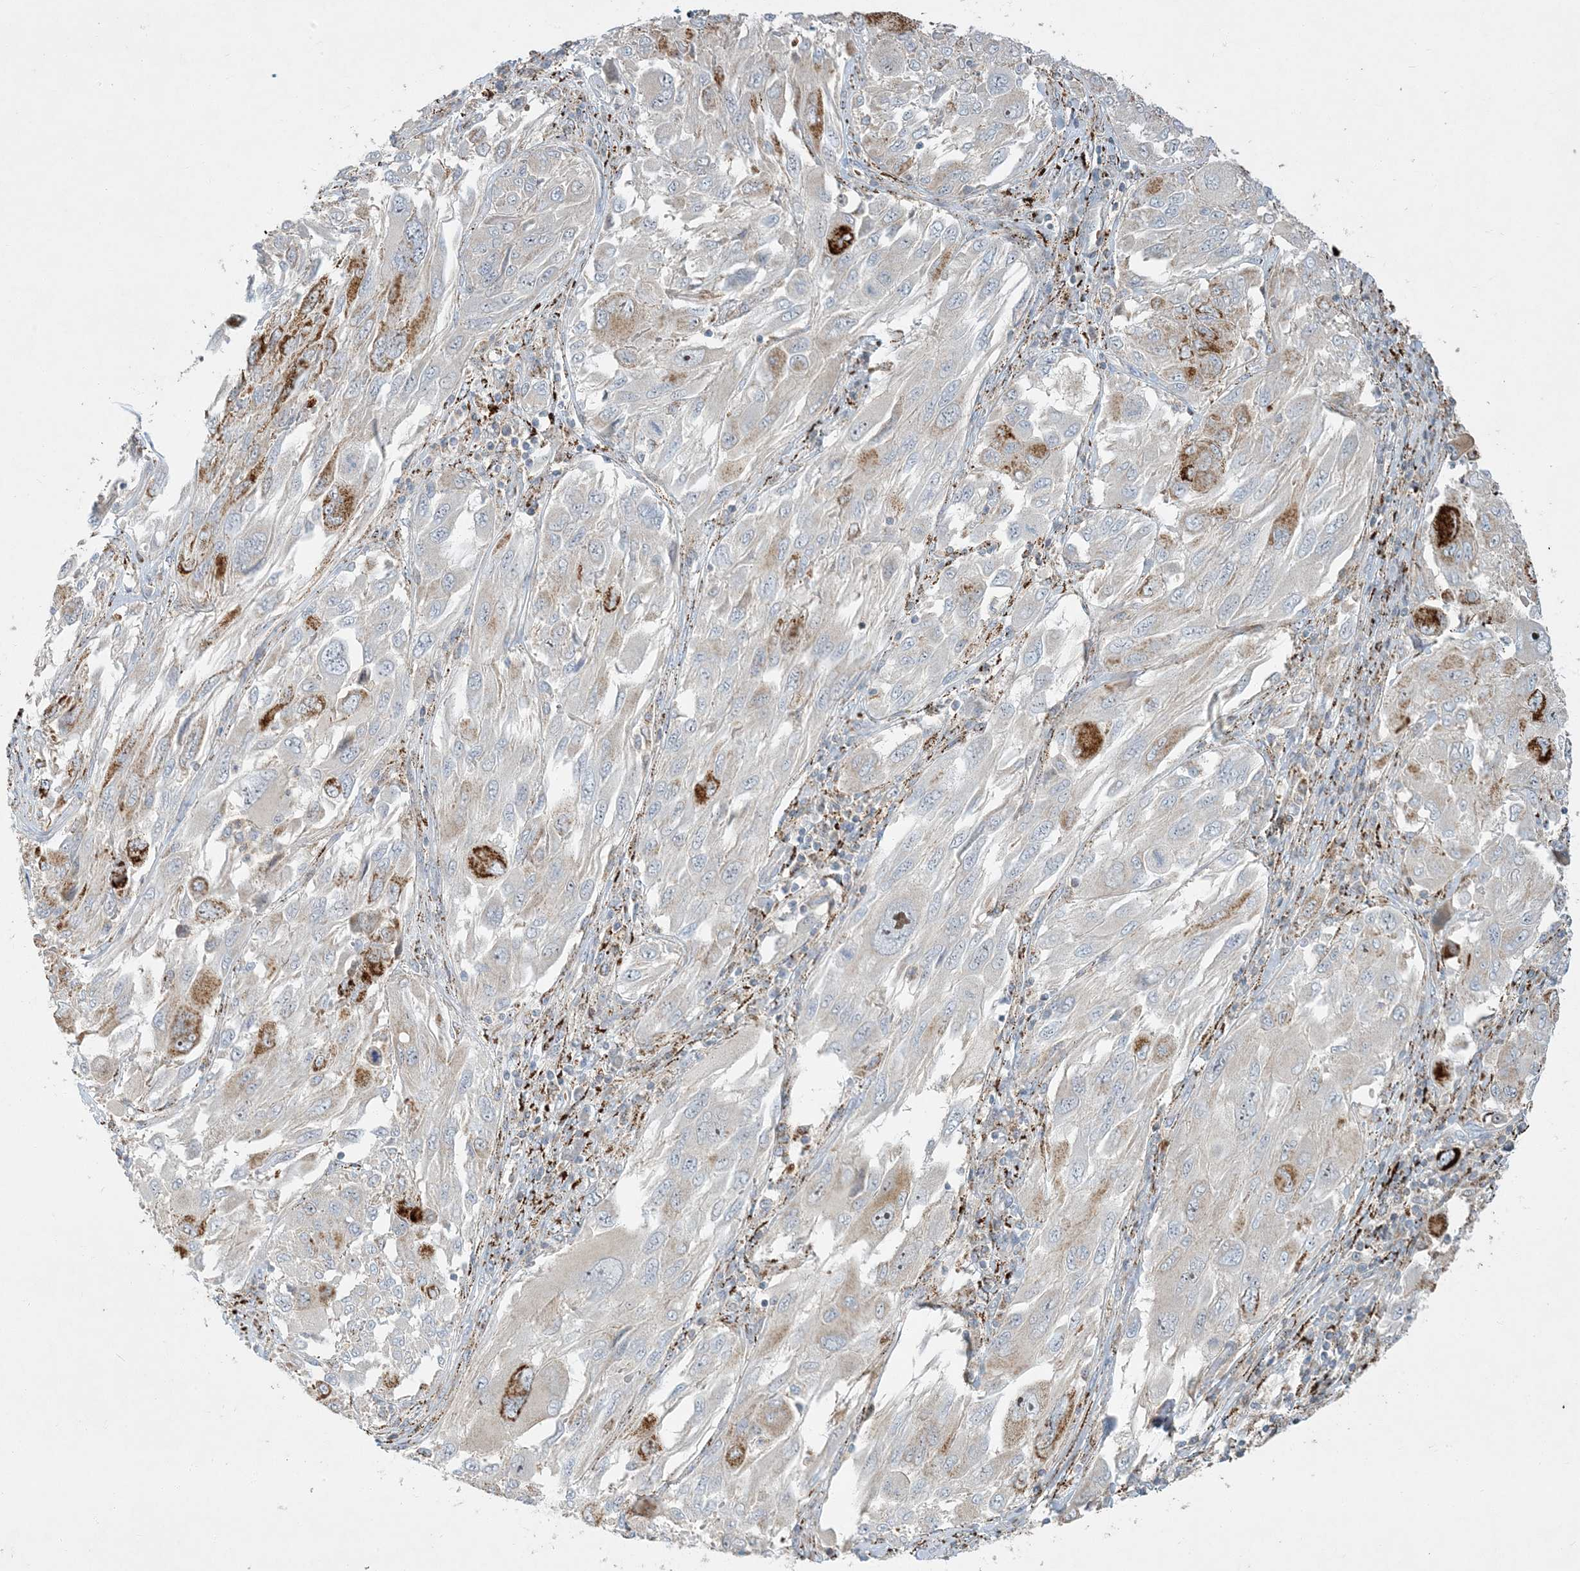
{"staining": {"intensity": "moderate", "quantity": "<25%", "location": "cytoplasmic/membranous"}, "tissue": "melanoma", "cell_type": "Tumor cells", "image_type": "cancer", "snomed": [{"axis": "morphology", "description": "Malignant melanoma, NOS"}, {"axis": "topography", "description": "Skin"}], "caption": "A brown stain labels moderate cytoplasmic/membranous staining of a protein in melanoma tumor cells.", "gene": "LTN1", "patient": {"sex": "female", "age": 91}}